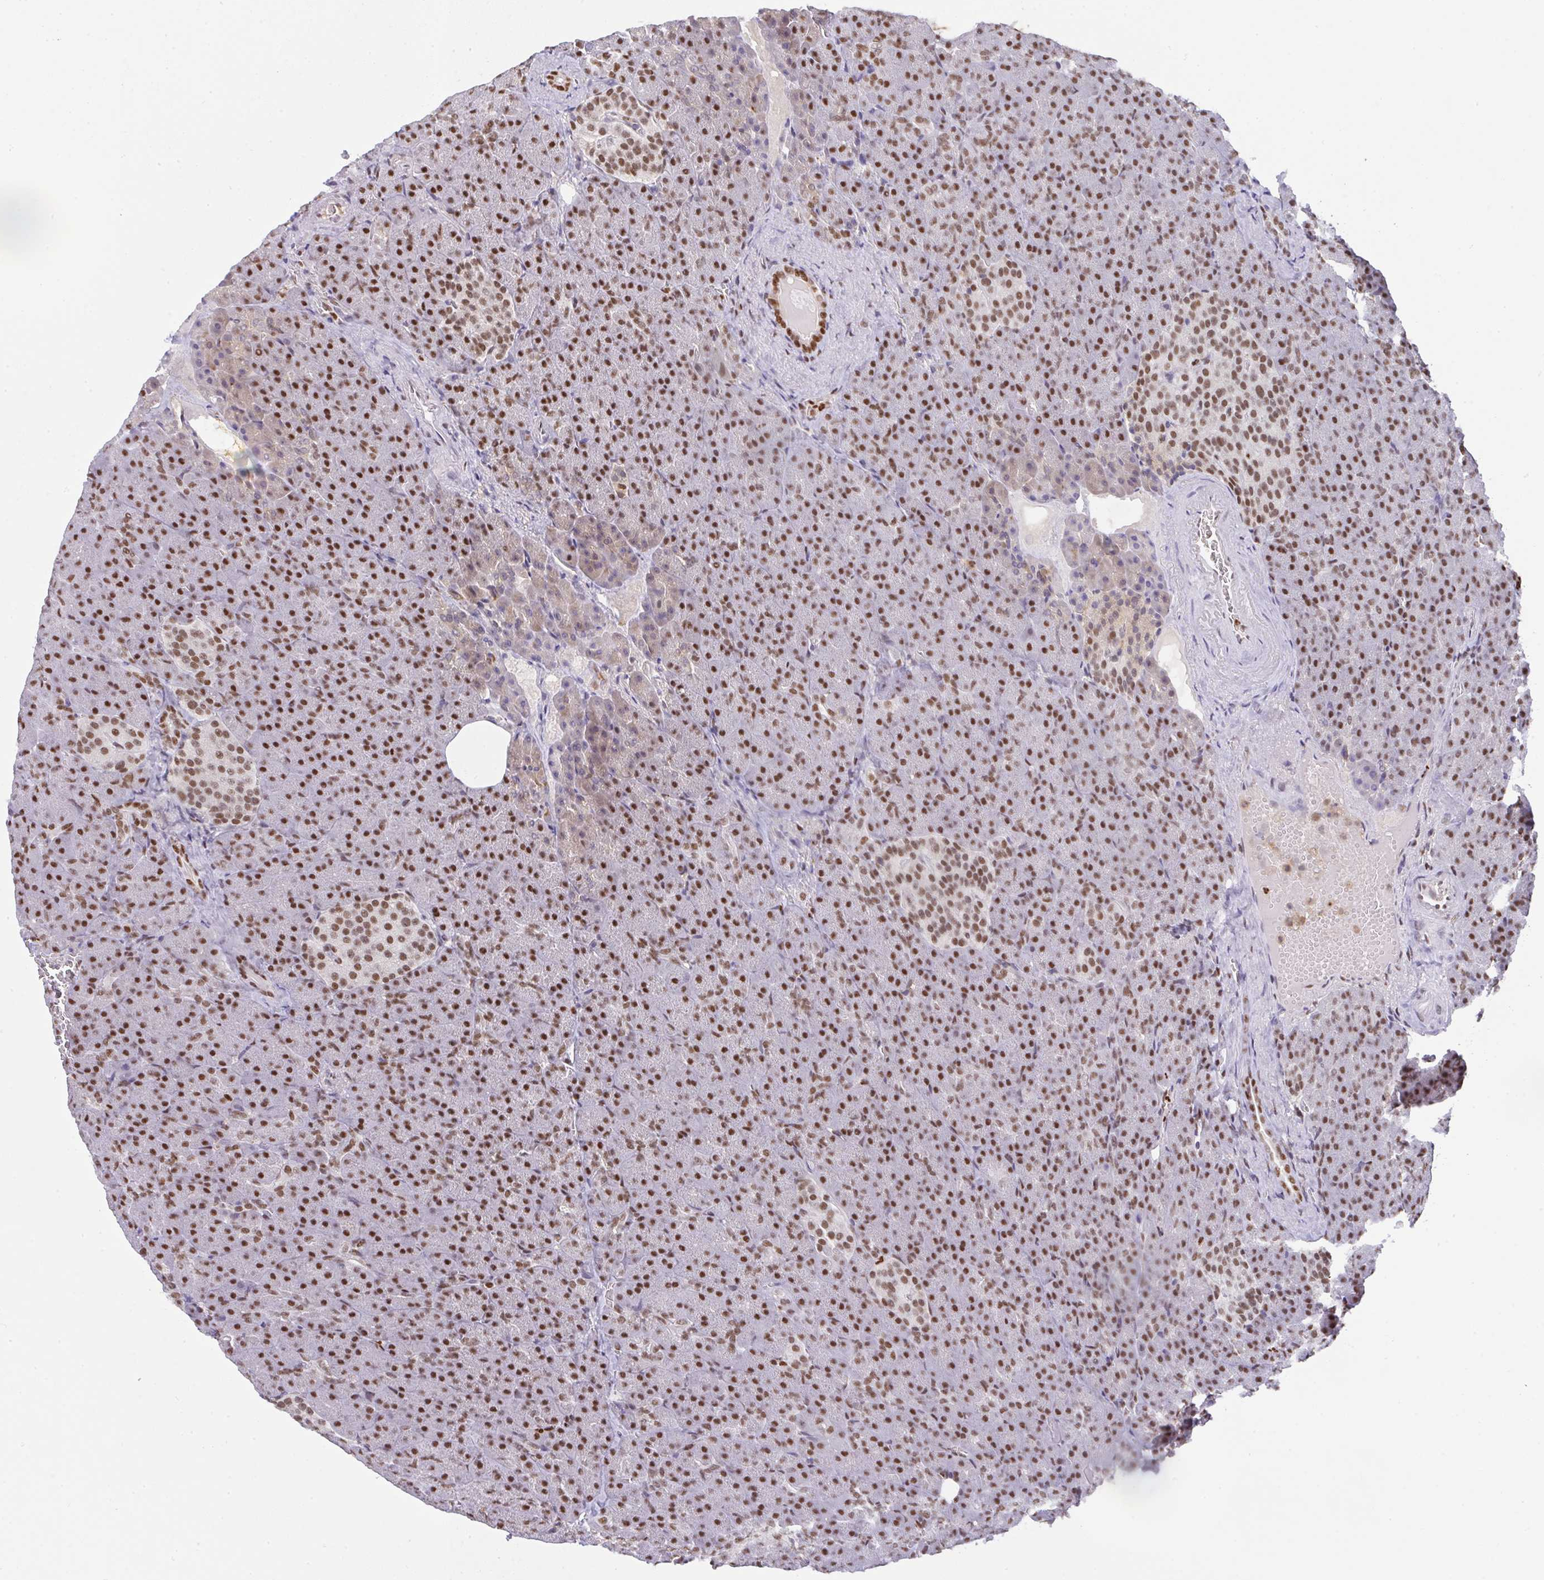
{"staining": {"intensity": "moderate", "quantity": ">75%", "location": "nuclear"}, "tissue": "pancreas", "cell_type": "Exocrine glandular cells", "image_type": "normal", "snomed": [{"axis": "morphology", "description": "Normal tissue, NOS"}, {"axis": "topography", "description": "Pancreas"}], "caption": "Protein expression analysis of unremarkable human pancreas reveals moderate nuclear expression in approximately >75% of exocrine glandular cells. Ihc stains the protein of interest in brown and the nuclei are stained blue.", "gene": "BBX", "patient": {"sex": "female", "age": 74}}